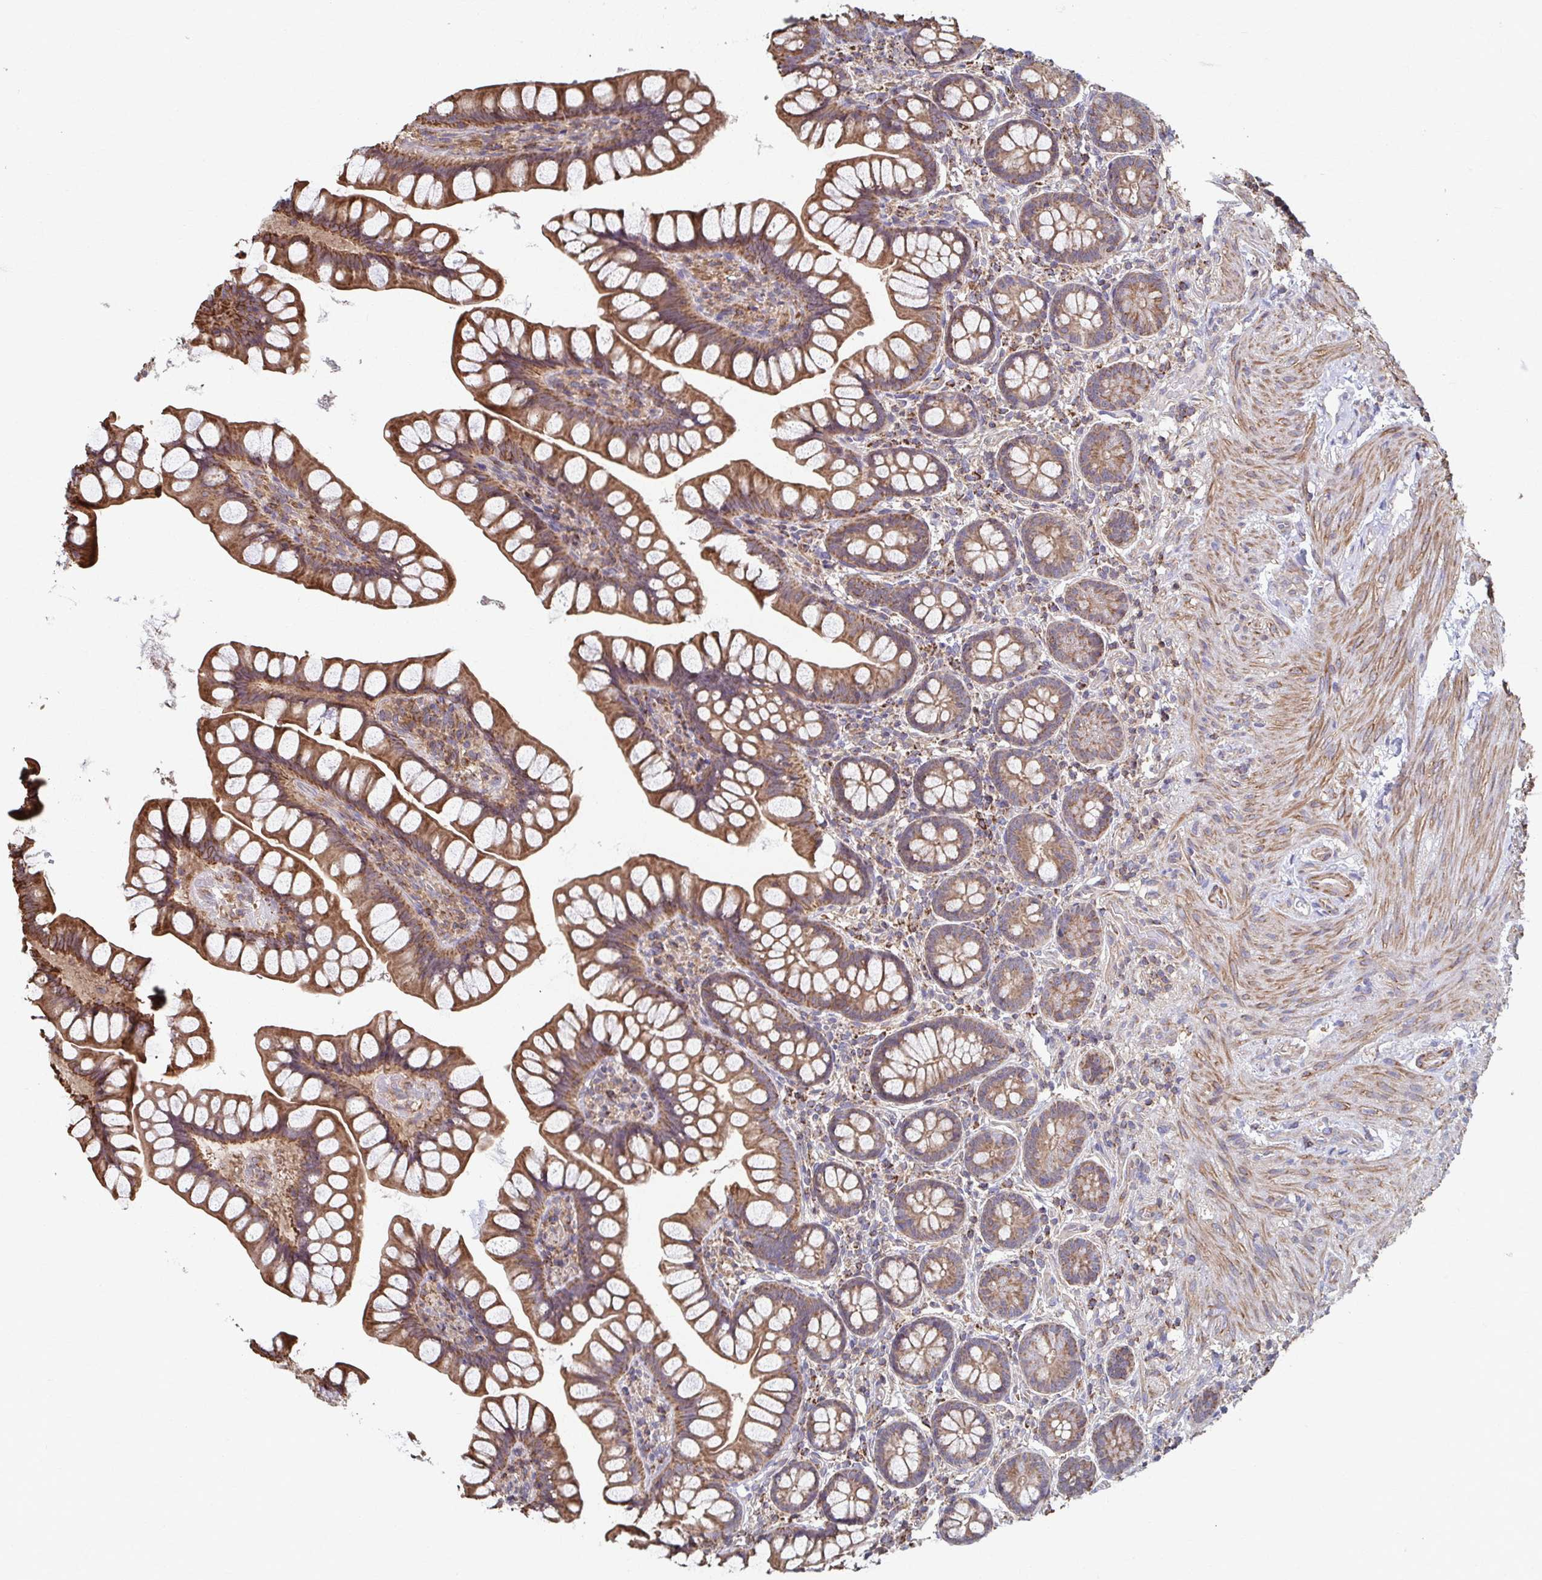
{"staining": {"intensity": "strong", "quantity": ">75%", "location": "cytoplasmic/membranous"}, "tissue": "small intestine", "cell_type": "Glandular cells", "image_type": "normal", "snomed": [{"axis": "morphology", "description": "Normal tissue, NOS"}, {"axis": "topography", "description": "Small intestine"}], "caption": "This histopathology image shows normal small intestine stained with immunohistochemistry to label a protein in brown. The cytoplasmic/membranous of glandular cells show strong positivity for the protein. Nuclei are counter-stained blue.", "gene": "KLHL34", "patient": {"sex": "male", "age": 70}}